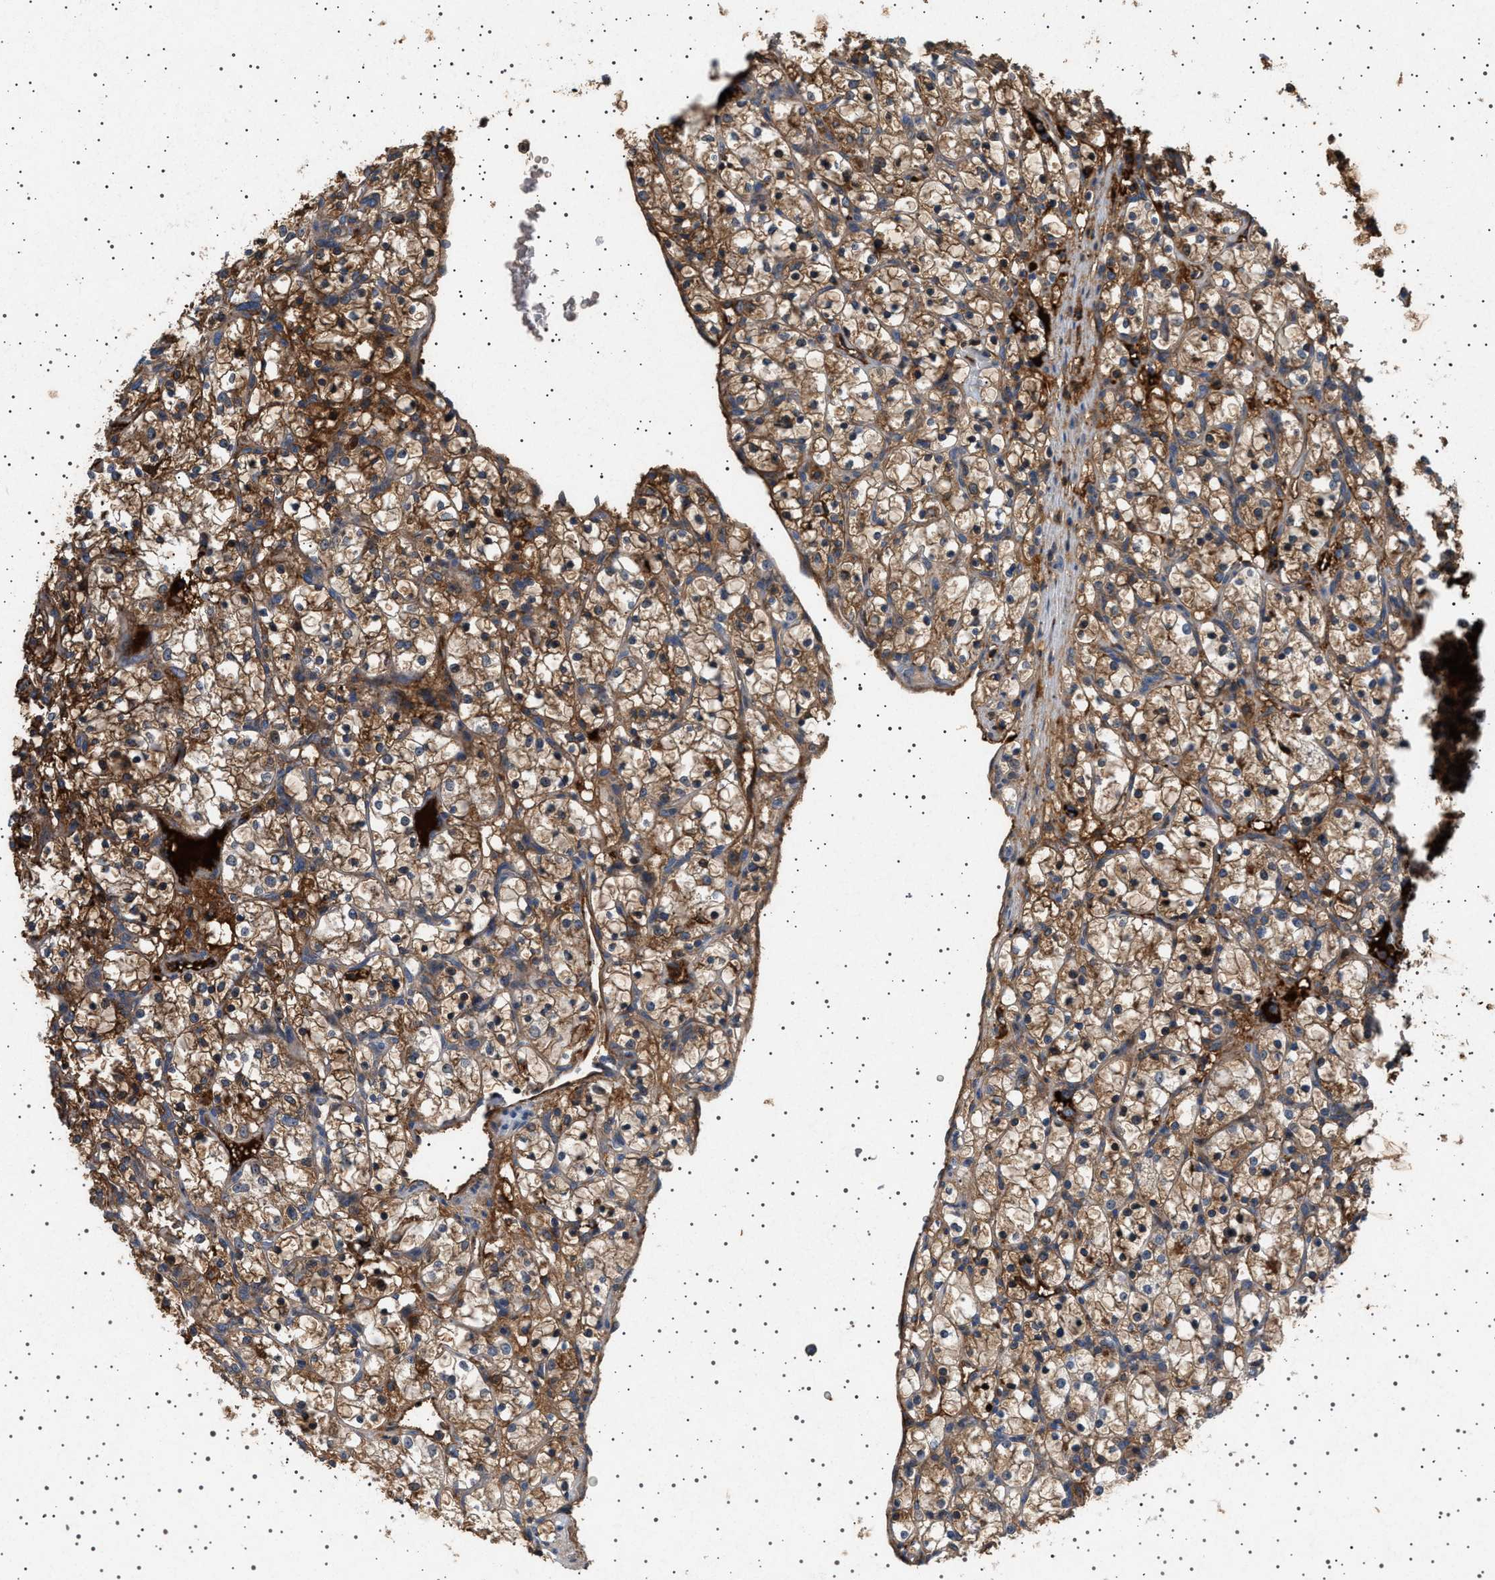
{"staining": {"intensity": "moderate", "quantity": ">75%", "location": "cytoplasmic/membranous"}, "tissue": "renal cancer", "cell_type": "Tumor cells", "image_type": "cancer", "snomed": [{"axis": "morphology", "description": "Adenocarcinoma, NOS"}, {"axis": "topography", "description": "Kidney"}], "caption": "IHC micrograph of human renal cancer (adenocarcinoma) stained for a protein (brown), which reveals medium levels of moderate cytoplasmic/membranous positivity in approximately >75% of tumor cells.", "gene": "FICD", "patient": {"sex": "female", "age": 69}}